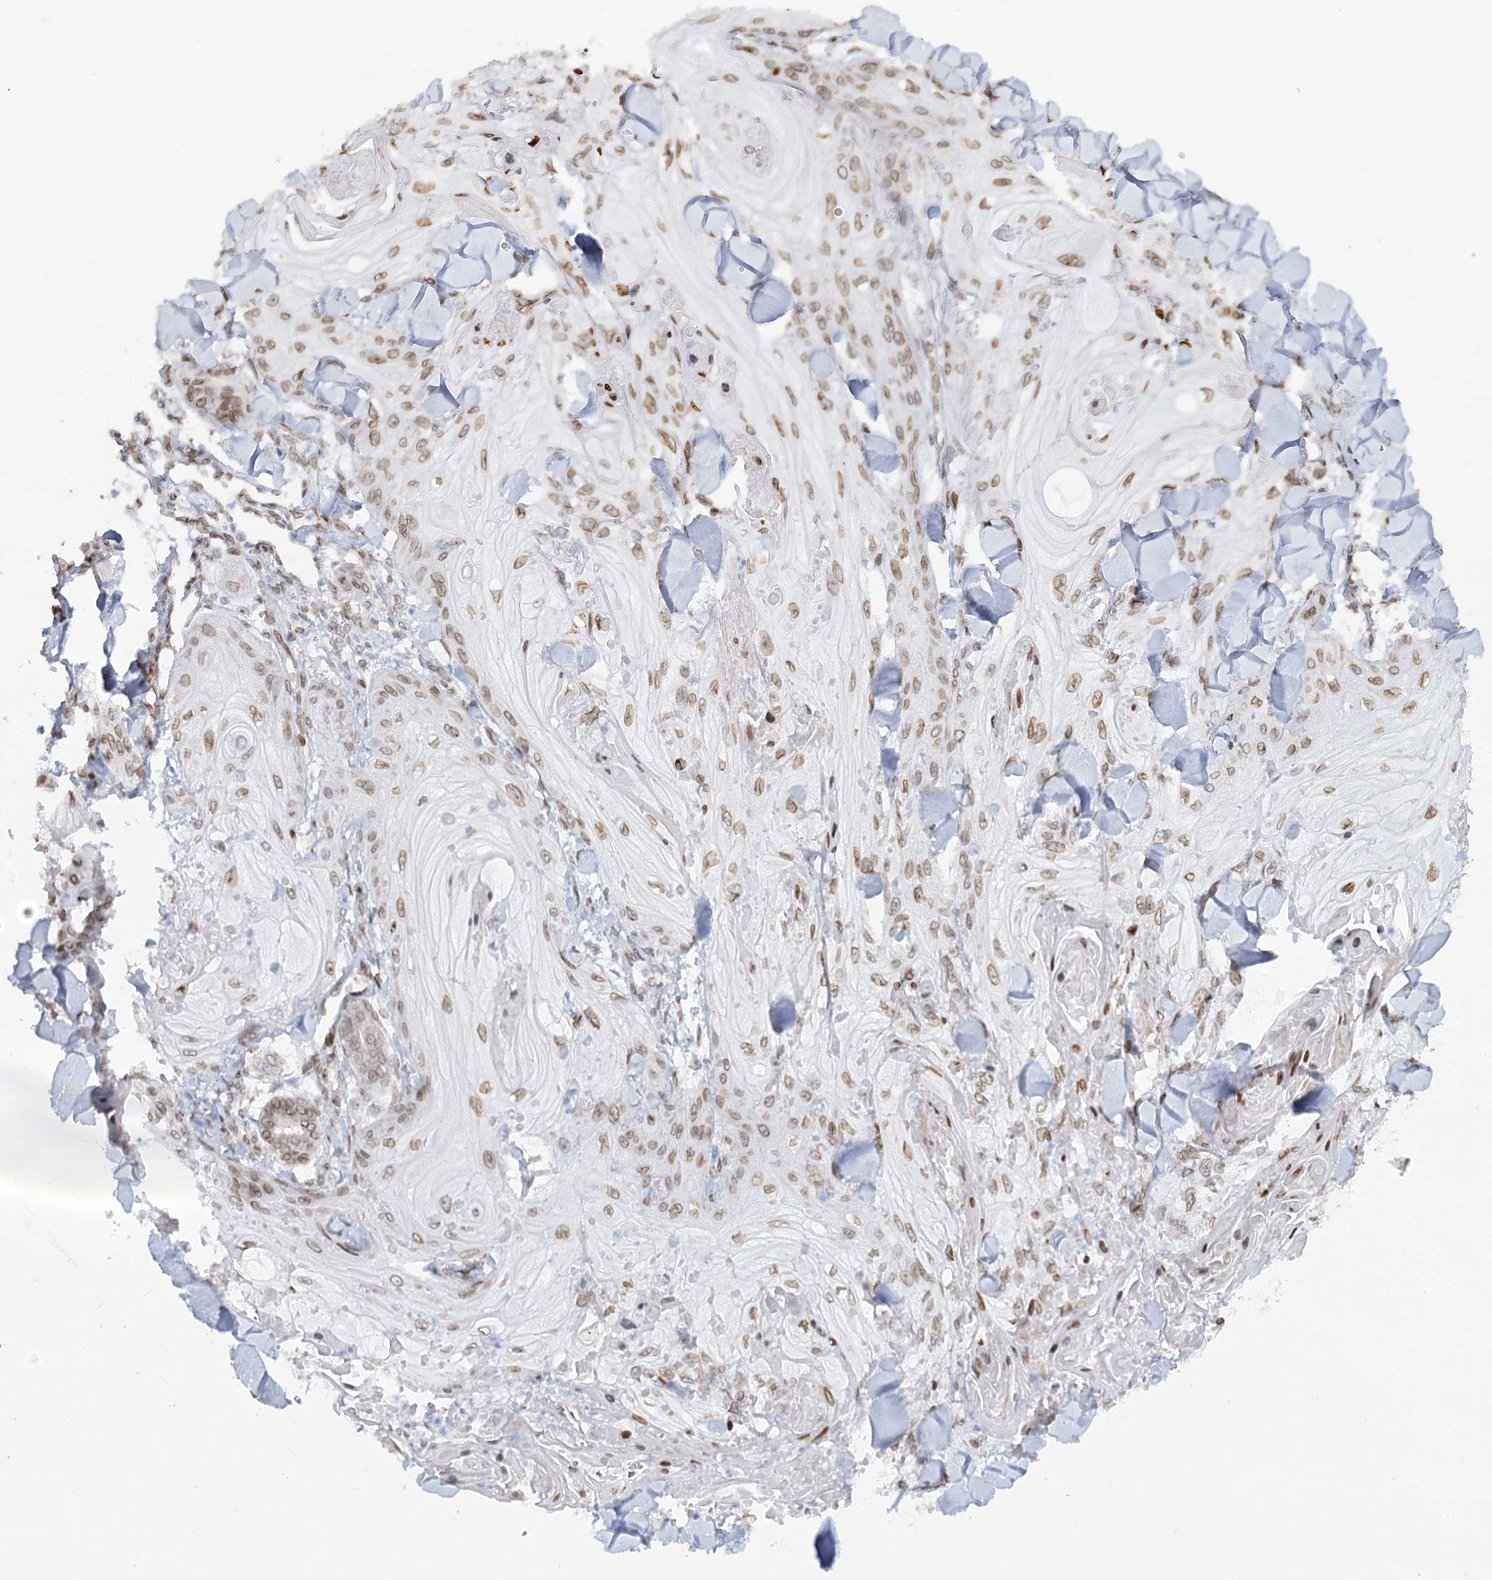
{"staining": {"intensity": "moderate", "quantity": ">75%", "location": "nuclear"}, "tissue": "skin cancer", "cell_type": "Tumor cells", "image_type": "cancer", "snomed": [{"axis": "morphology", "description": "Squamous cell carcinoma, NOS"}, {"axis": "topography", "description": "Skin"}], "caption": "Squamous cell carcinoma (skin) was stained to show a protein in brown. There is medium levels of moderate nuclear expression in approximately >75% of tumor cells.", "gene": "VWA5A", "patient": {"sex": "male", "age": 74}}